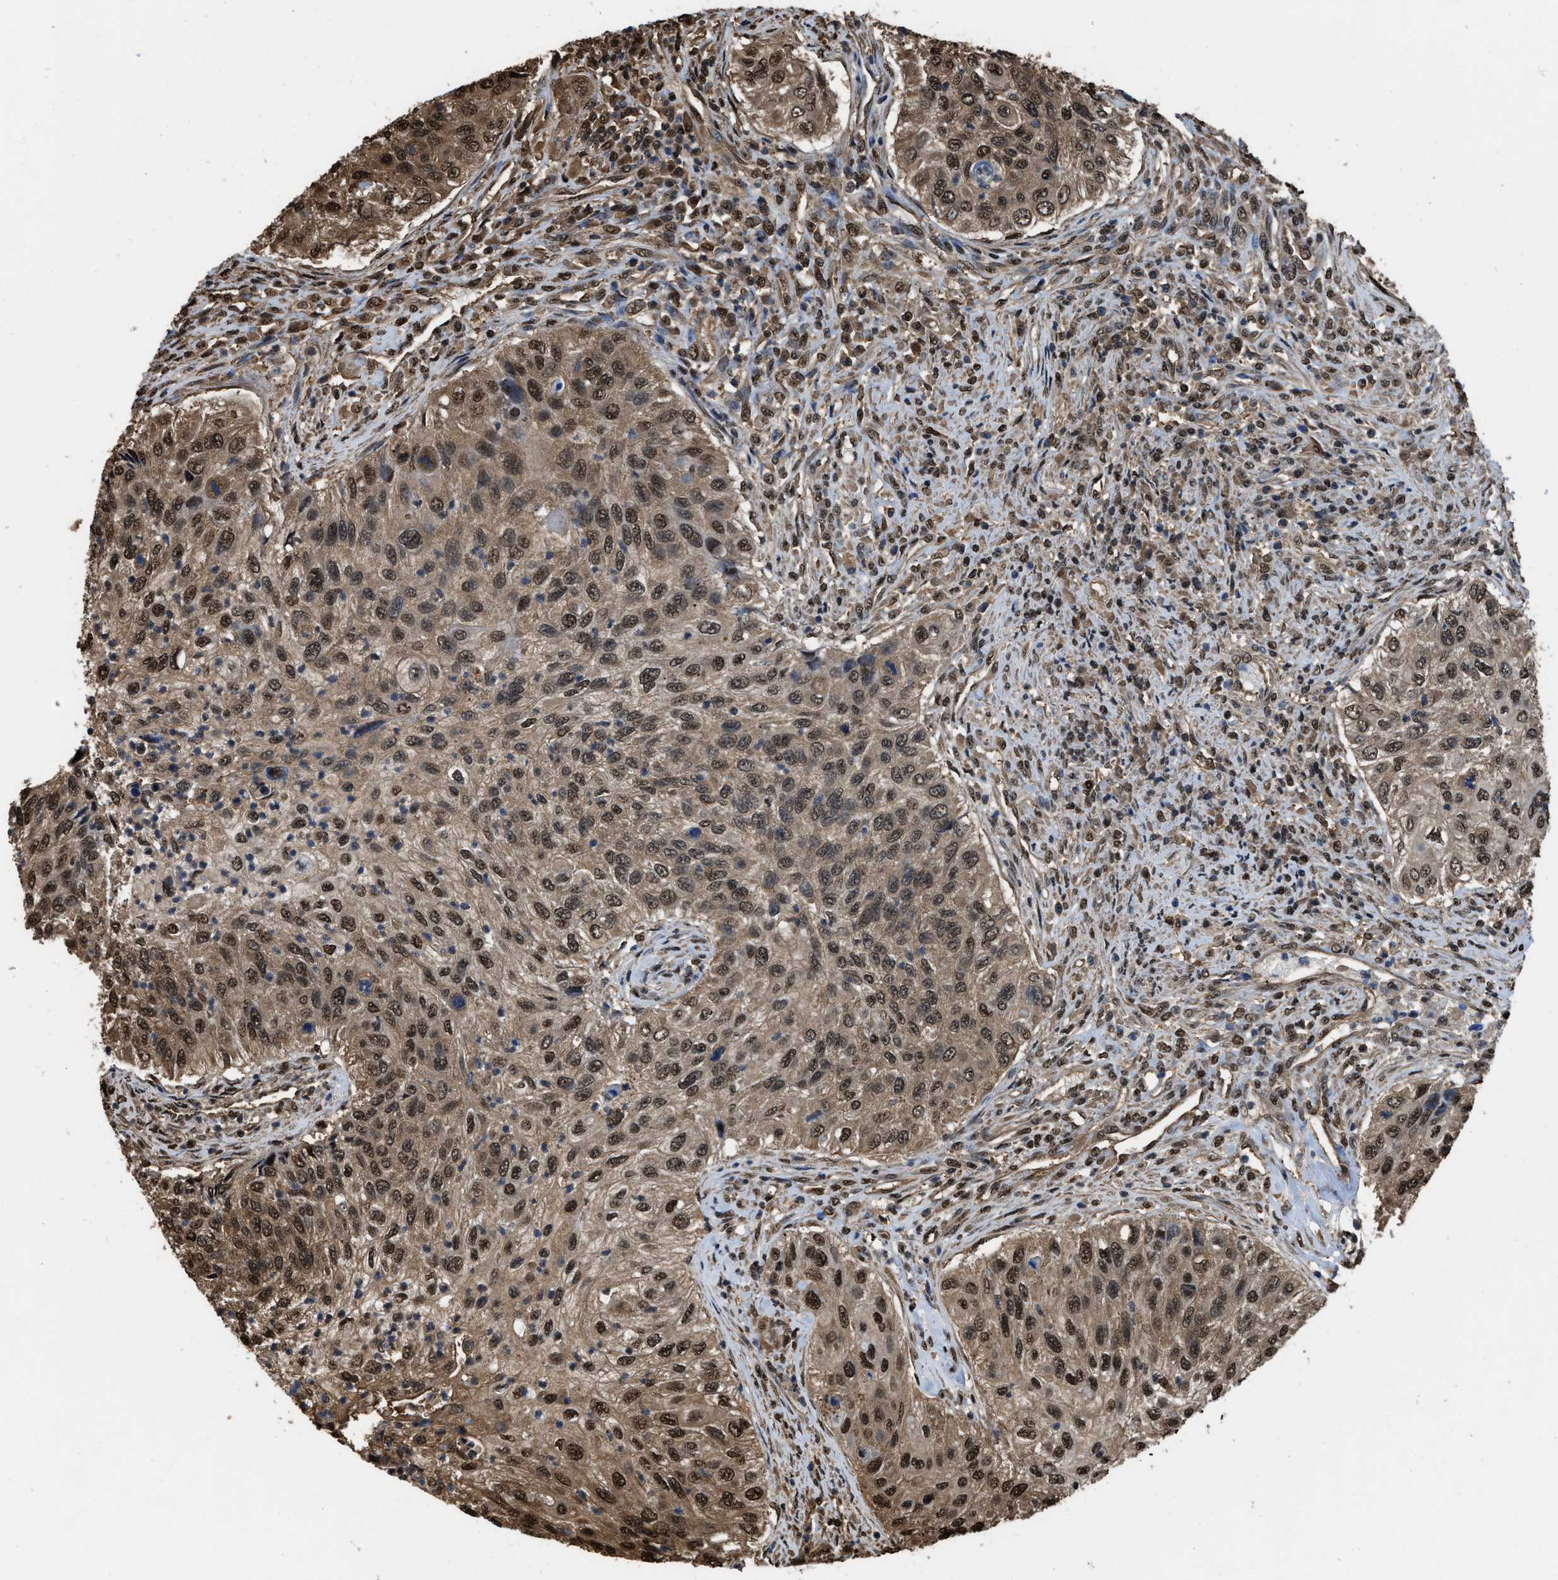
{"staining": {"intensity": "moderate", "quantity": ">75%", "location": "cytoplasmic/membranous,nuclear"}, "tissue": "urothelial cancer", "cell_type": "Tumor cells", "image_type": "cancer", "snomed": [{"axis": "morphology", "description": "Urothelial carcinoma, High grade"}, {"axis": "topography", "description": "Urinary bladder"}], "caption": "Protein analysis of urothelial cancer tissue exhibits moderate cytoplasmic/membranous and nuclear staining in about >75% of tumor cells. The protein of interest is shown in brown color, while the nuclei are stained blue.", "gene": "FNTA", "patient": {"sex": "female", "age": 60}}